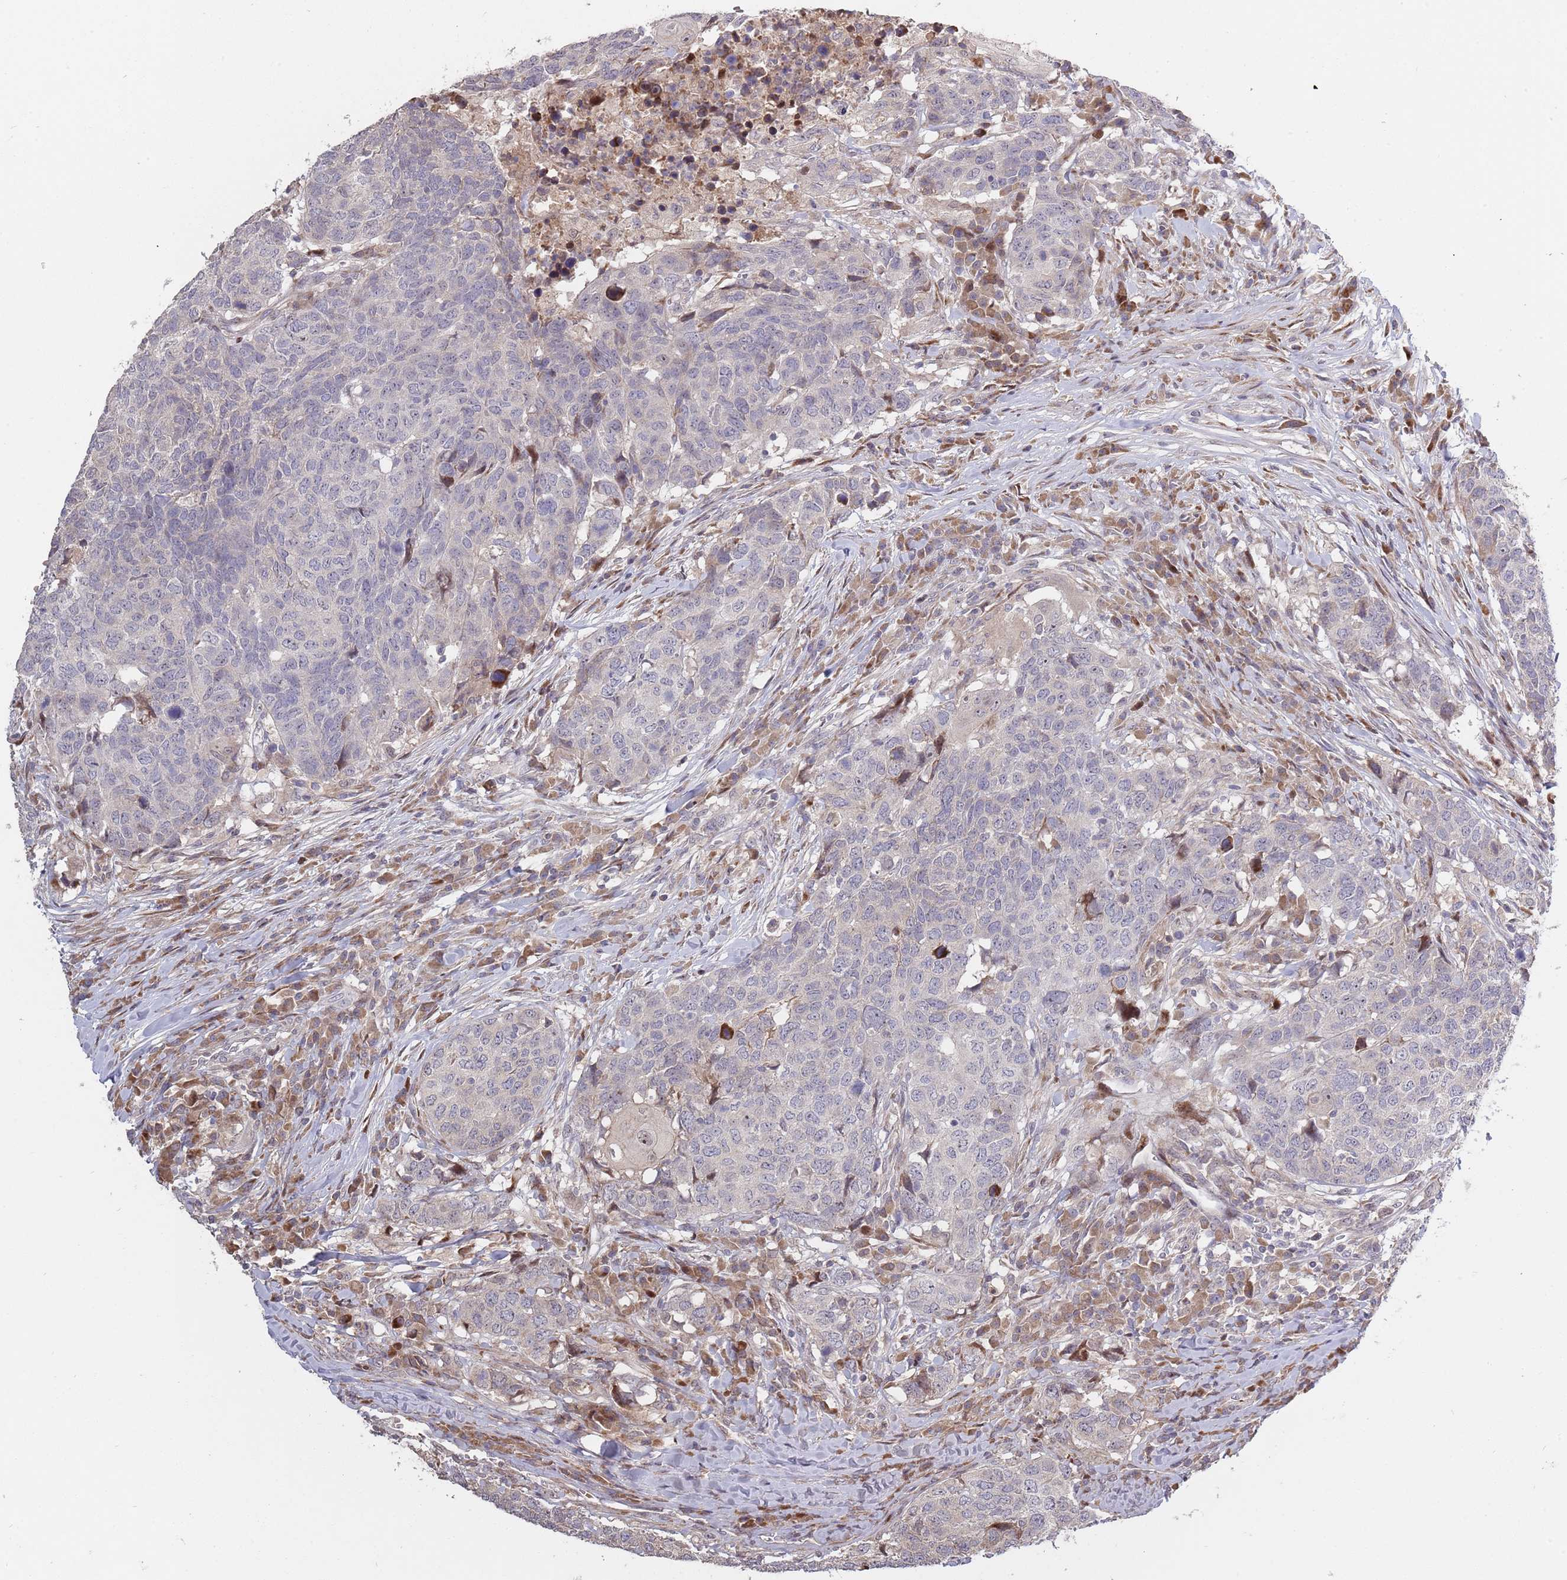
{"staining": {"intensity": "negative", "quantity": "none", "location": "none"}, "tissue": "head and neck cancer", "cell_type": "Tumor cells", "image_type": "cancer", "snomed": [{"axis": "morphology", "description": "Normal tissue, NOS"}, {"axis": "morphology", "description": "Squamous cell carcinoma, NOS"}, {"axis": "topography", "description": "Skeletal muscle"}, {"axis": "topography", "description": "Vascular tissue"}, {"axis": "topography", "description": "Peripheral nerve tissue"}, {"axis": "topography", "description": "Head-Neck"}], "caption": "DAB immunohistochemical staining of head and neck cancer demonstrates no significant positivity in tumor cells. (DAB (3,3'-diaminobenzidine) IHC, high magnification).", "gene": "SYNDIG1L", "patient": {"sex": "male", "age": 66}}